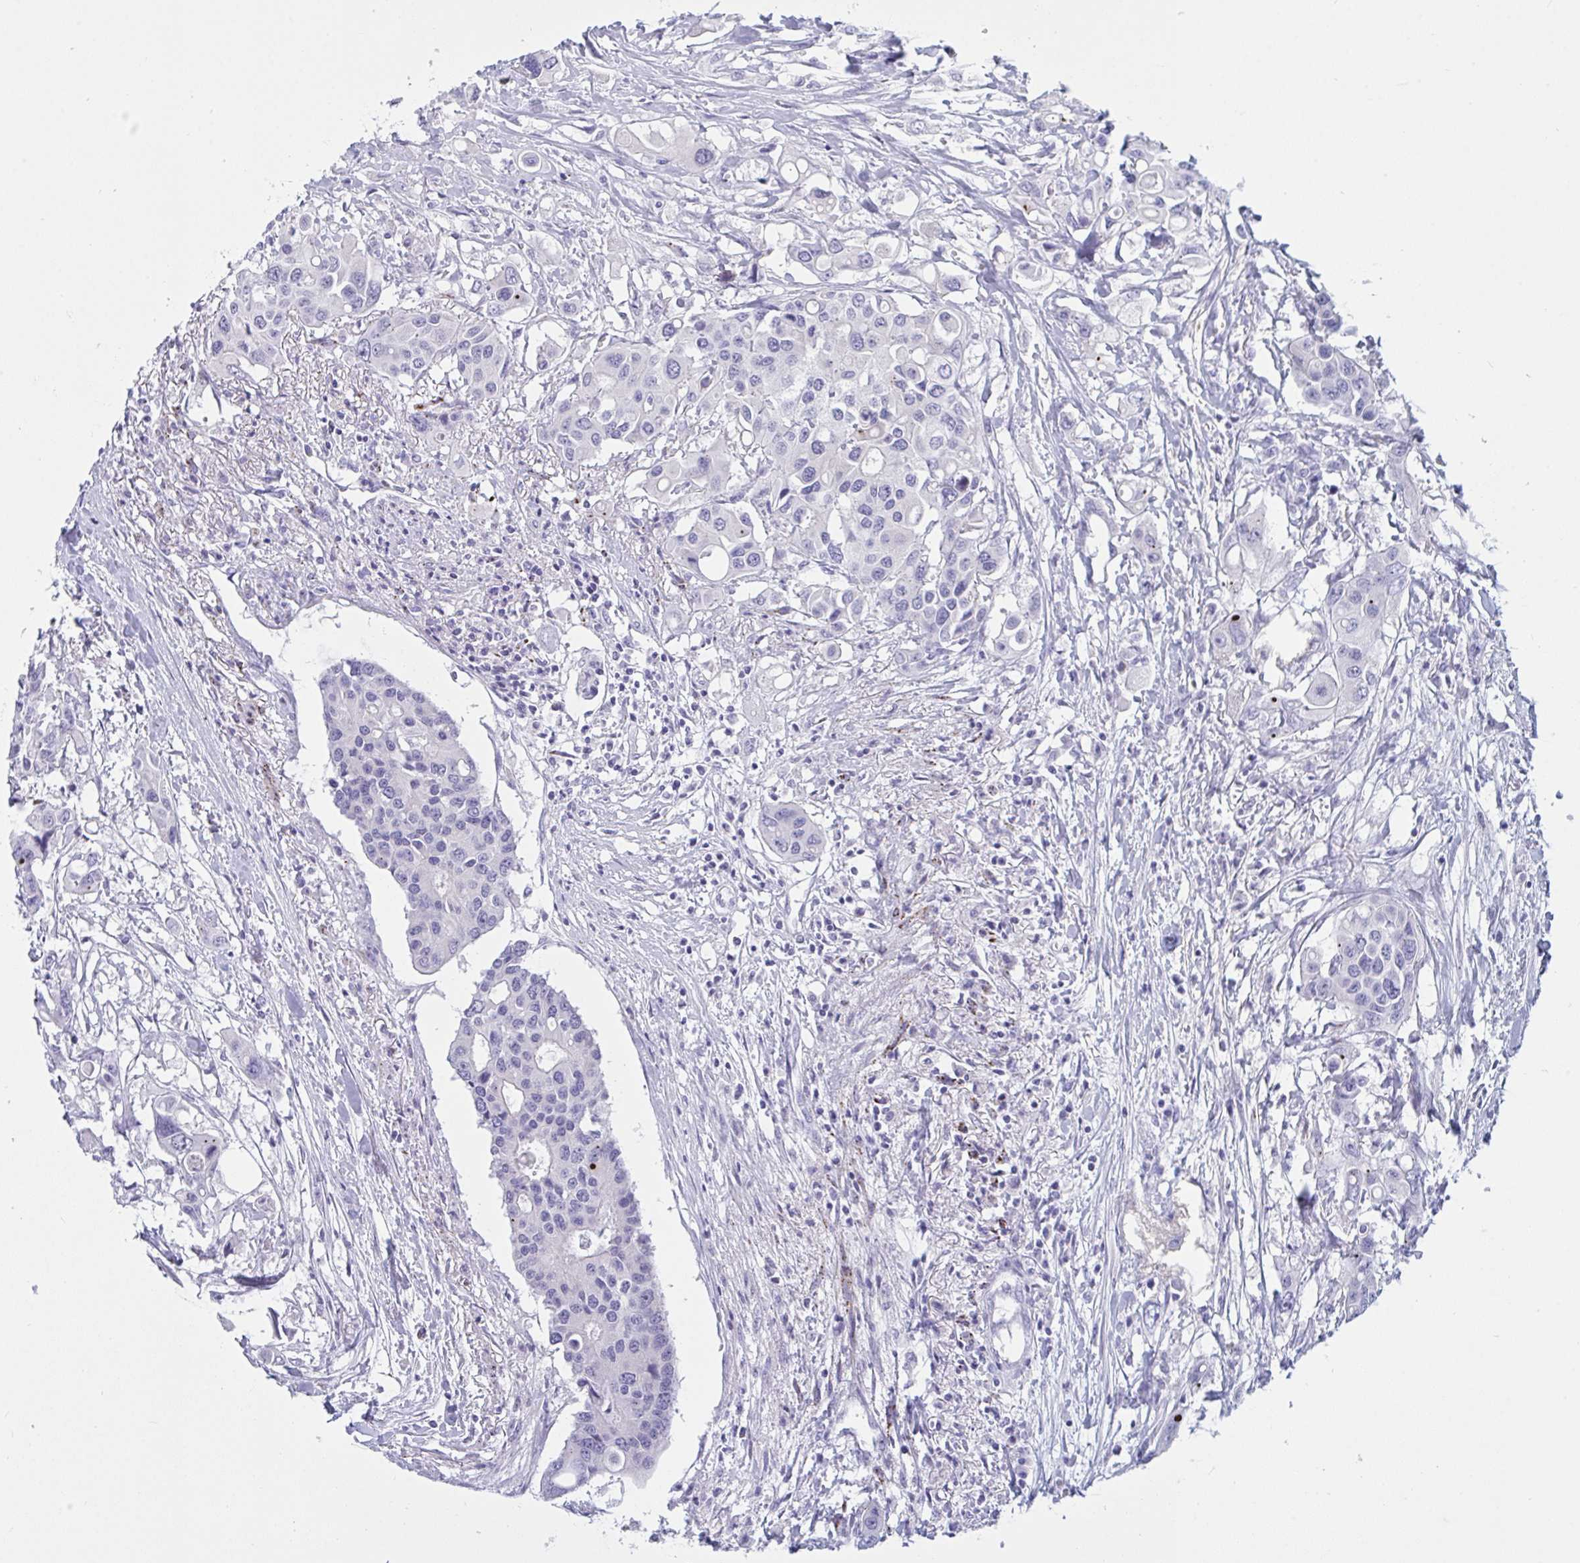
{"staining": {"intensity": "negative", "quantity": "none", "location": "none"}, "tissue": "colorectal cancer", "cell_type": "Tumor cells", "image_type": "cancer", "snomed": [{"axis": "morphology", "description": "Adenocarcinoma, NOS"}, {"axis": "topography", "description": "Colon"}], "caption": "Protein analysis of colorectal adenocarcinoma exhibits no significant positivity in tumor cells.", "gene": "OXLD1", "patient": {"sex": "male", "age": 77}}